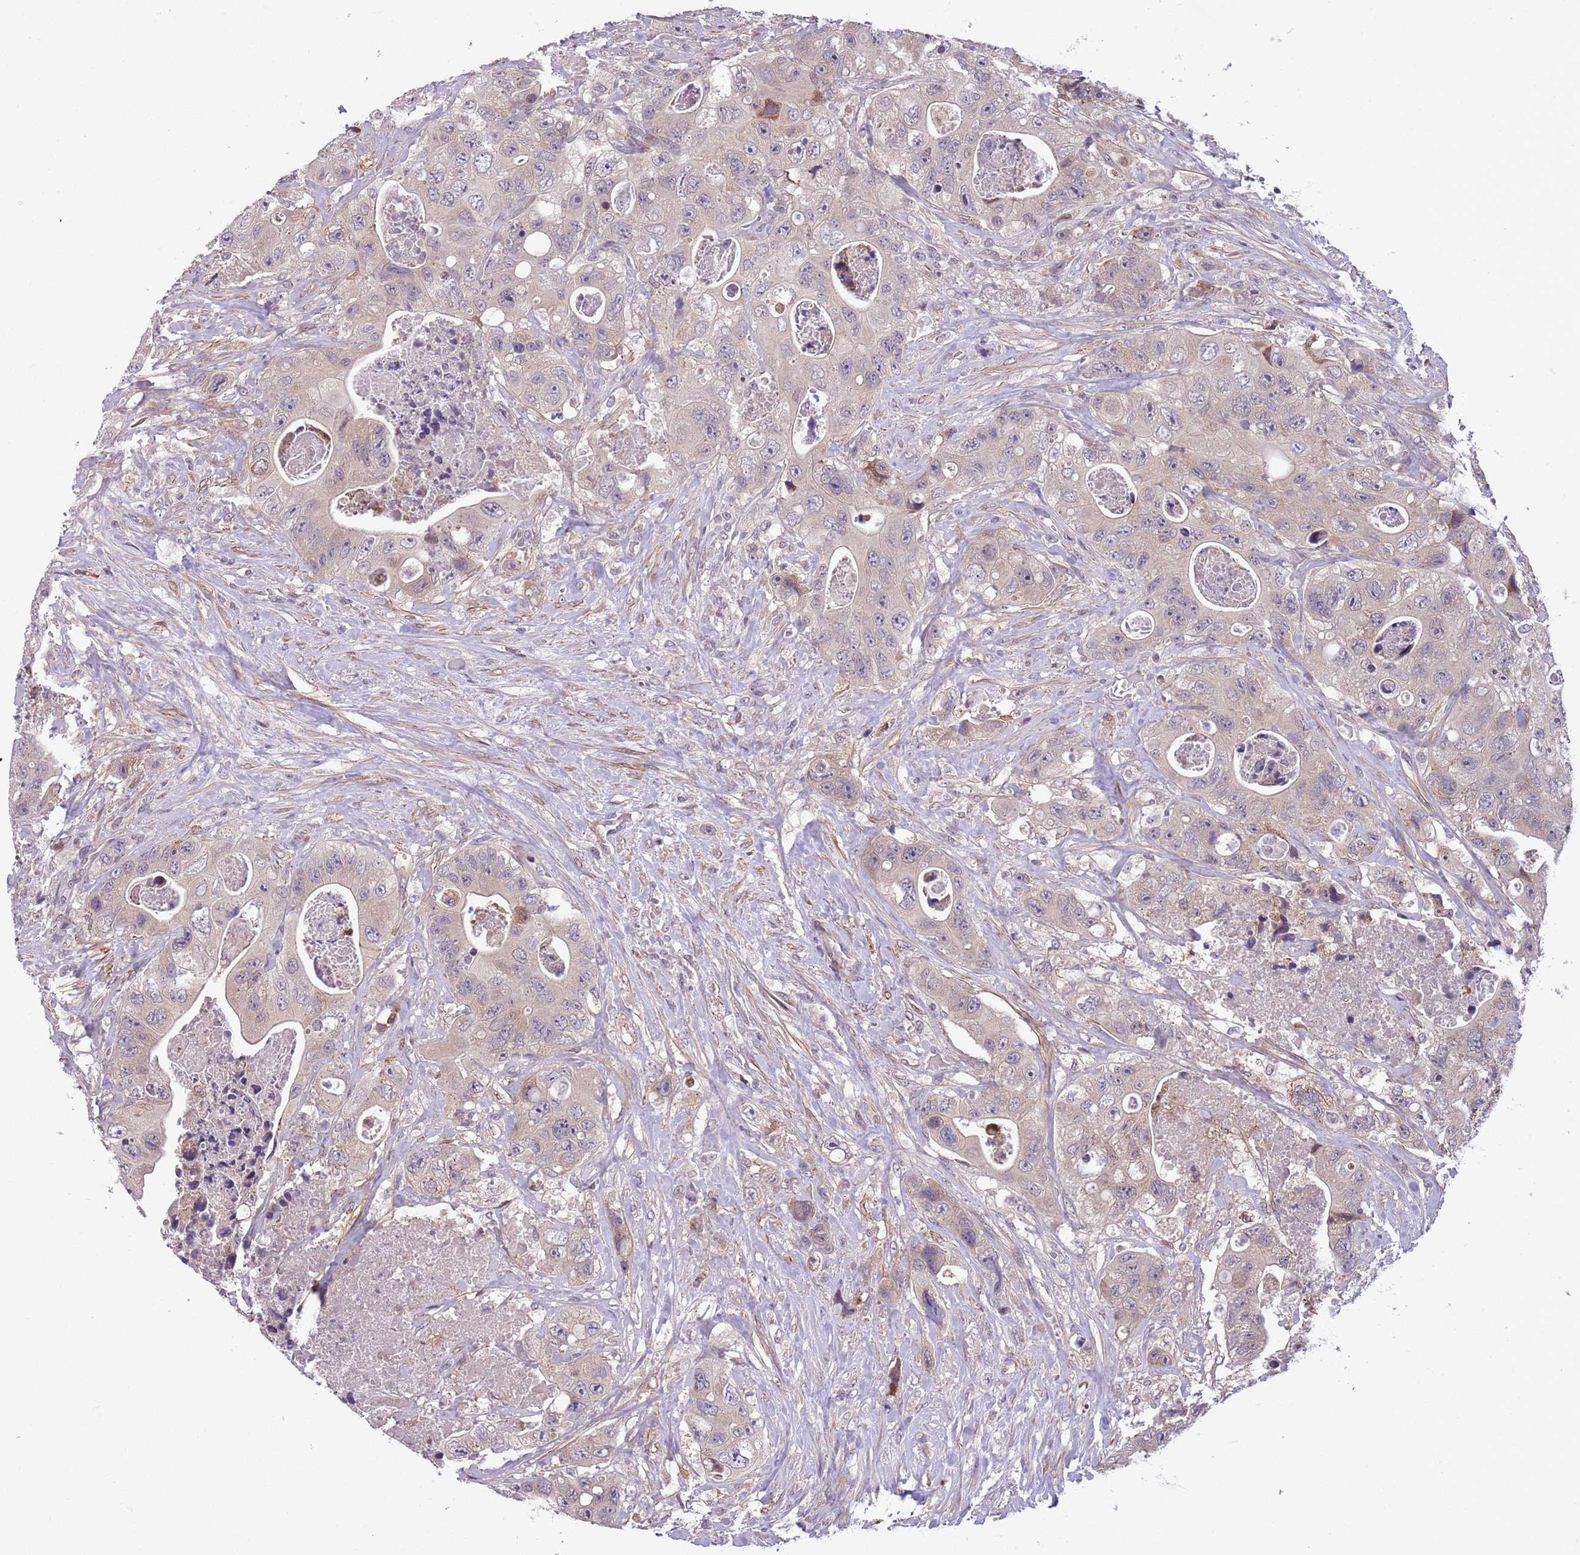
{"staining": {"intensity": "weak", "quantity": "<25%", "location": "cytoplasmic/membranous"}, "tissue": "colorectal cancer", "cell_type": "Tumor cells", "image_type": "cancer", "snomed": [{"axis": "morphology", "description": "Adenocarcinoma, NOS"}, {"axis": "topography", "description": "Colon"}], "caption": "Immunohistochemistry (IHC) of colorectal adenocarcinoma shows no expression in tumor cells.", "gene": "JAML", "patient": {"sex": "female", "age": 46}}